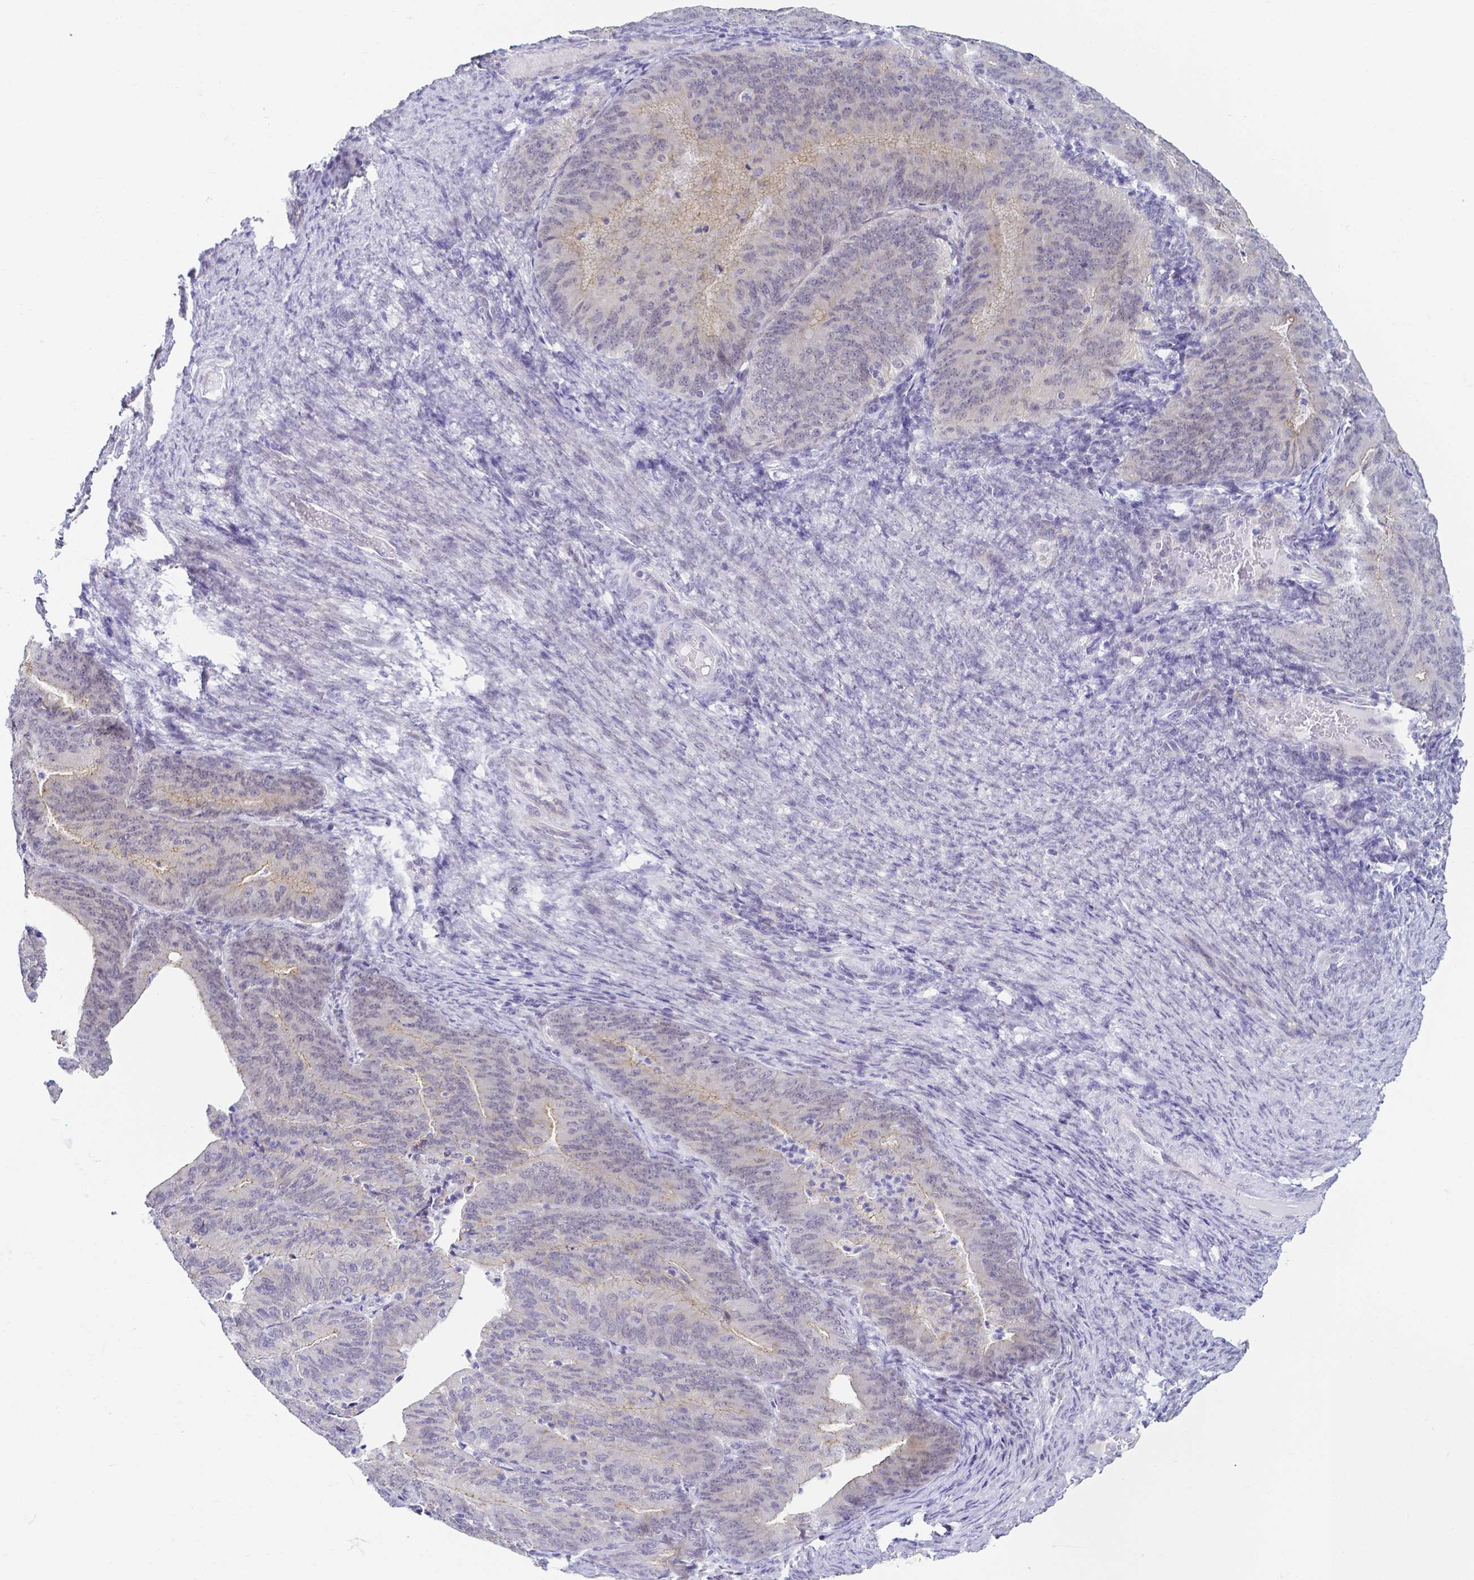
{"staining": {"intensity": "moderate", "quantity": "<25%", "location": "cytoplasmic/membranous"}, "tissue": "endometrial cancer", "cell_type": "Tumor cells", "image_type": "cancer", "snomed": [{"axis": "morphology", "description": "Adenocarcinoma, NOS"}, {"axis": "topography", "description": "Endometrium"}], "caption": "Endometrial adenocarcinoma stained for a protein (brown) displays moderate cytoplasmic/membranous positive expression in approximately <25% of tumor cells.", "gene": "FAM83G", "patient": {"sex": "female", "age": 57}}